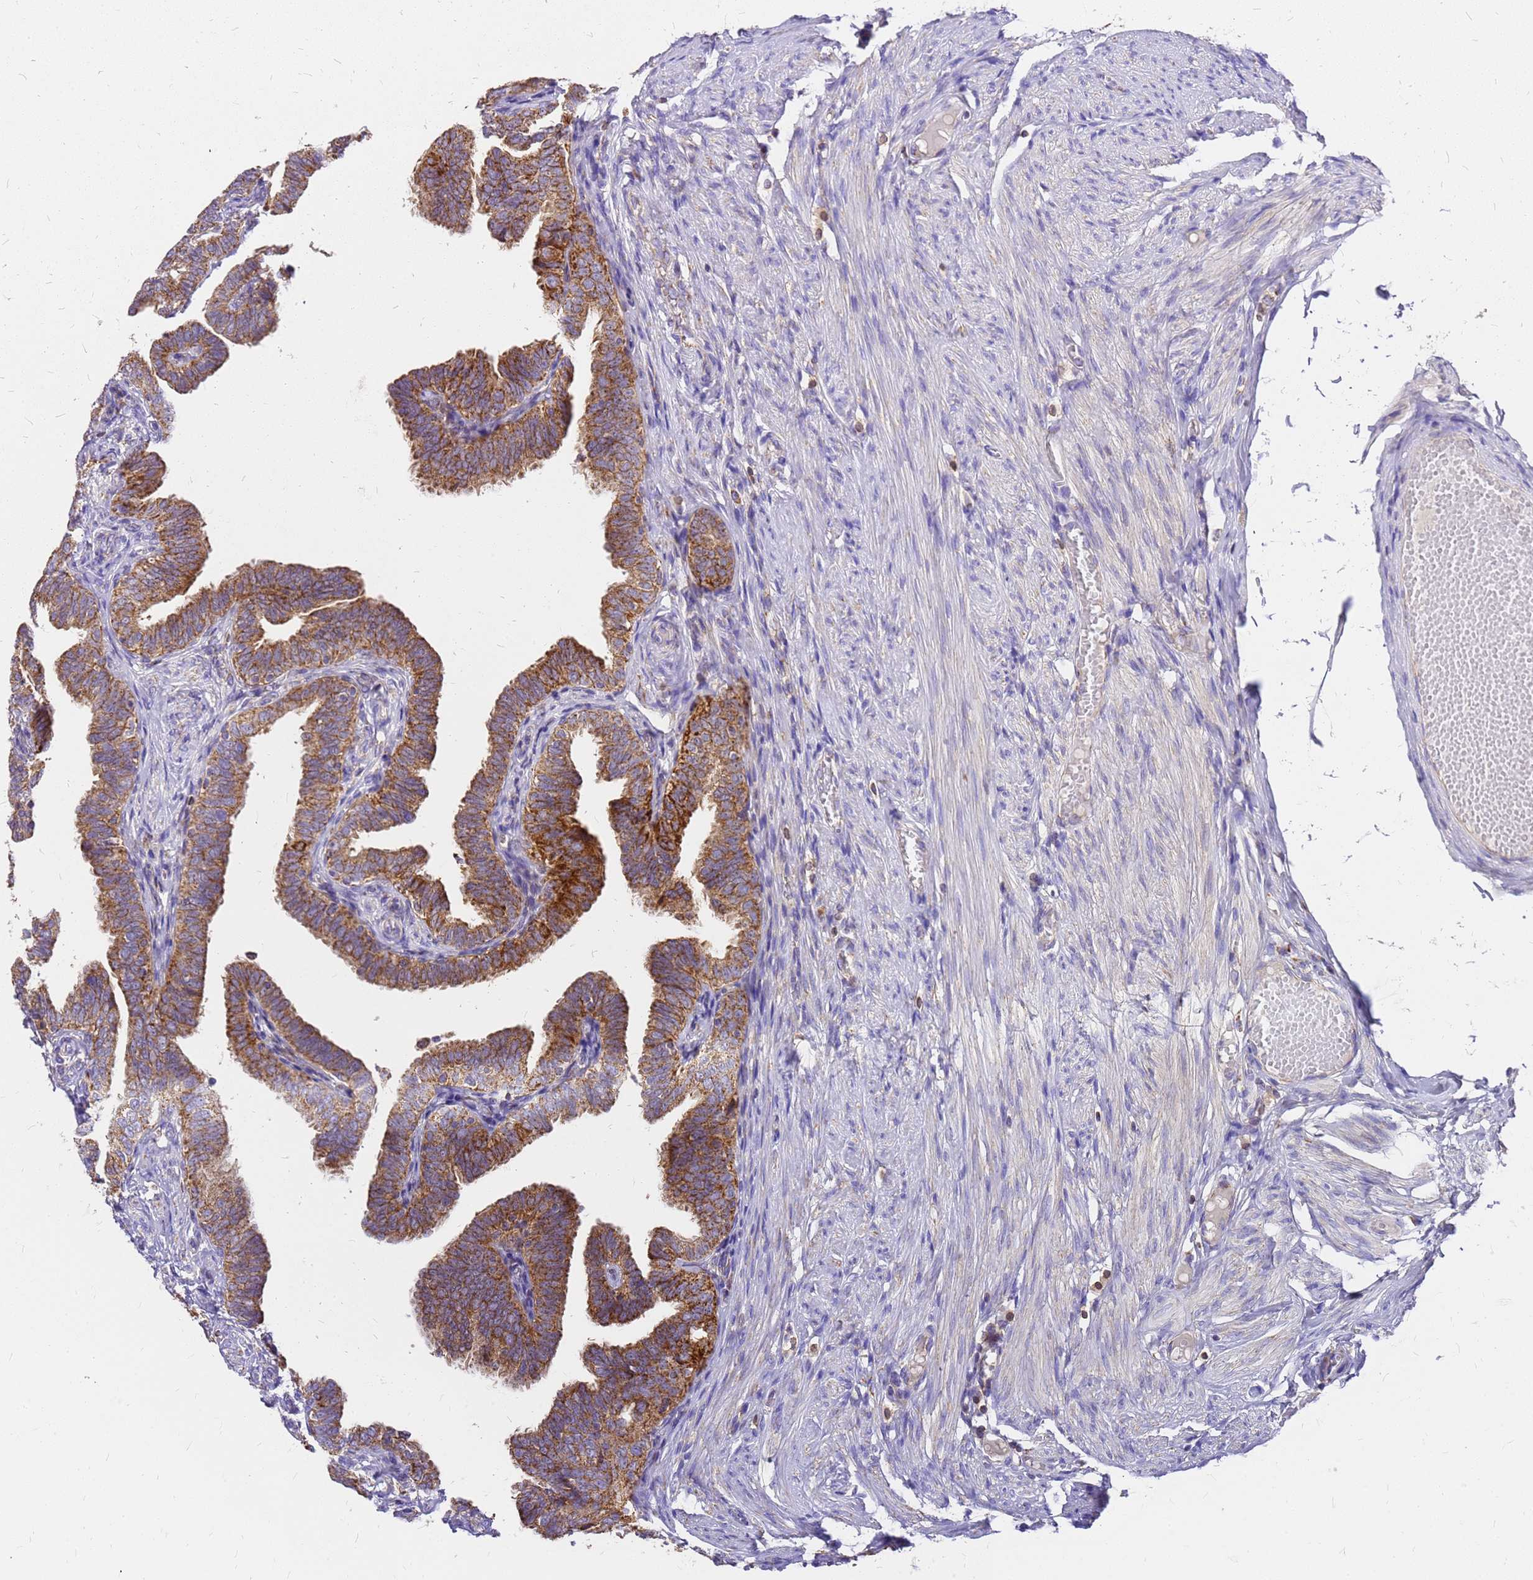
{"staining": {"intensity": "strong", "quantity": ">75%", "location": "cytoplasmic/membranous"}, "tissue": "fallopian tube", "cell_type": "Glandular cells", "image_type": "normal", "snomed": [{"axis": "morphology", "description": "Normal tissue, NOS"}, {"axis": "topography", "description": "Fallopian tube"}], "caption": "Brown immunohistochemical staining in normal fallopian tube demonstrates strong cytoplasmic/membranous expression in approximately >75% of glandular cells.", "gene": "MRPS26", "patient": {"sex": "female", "age": 39}}